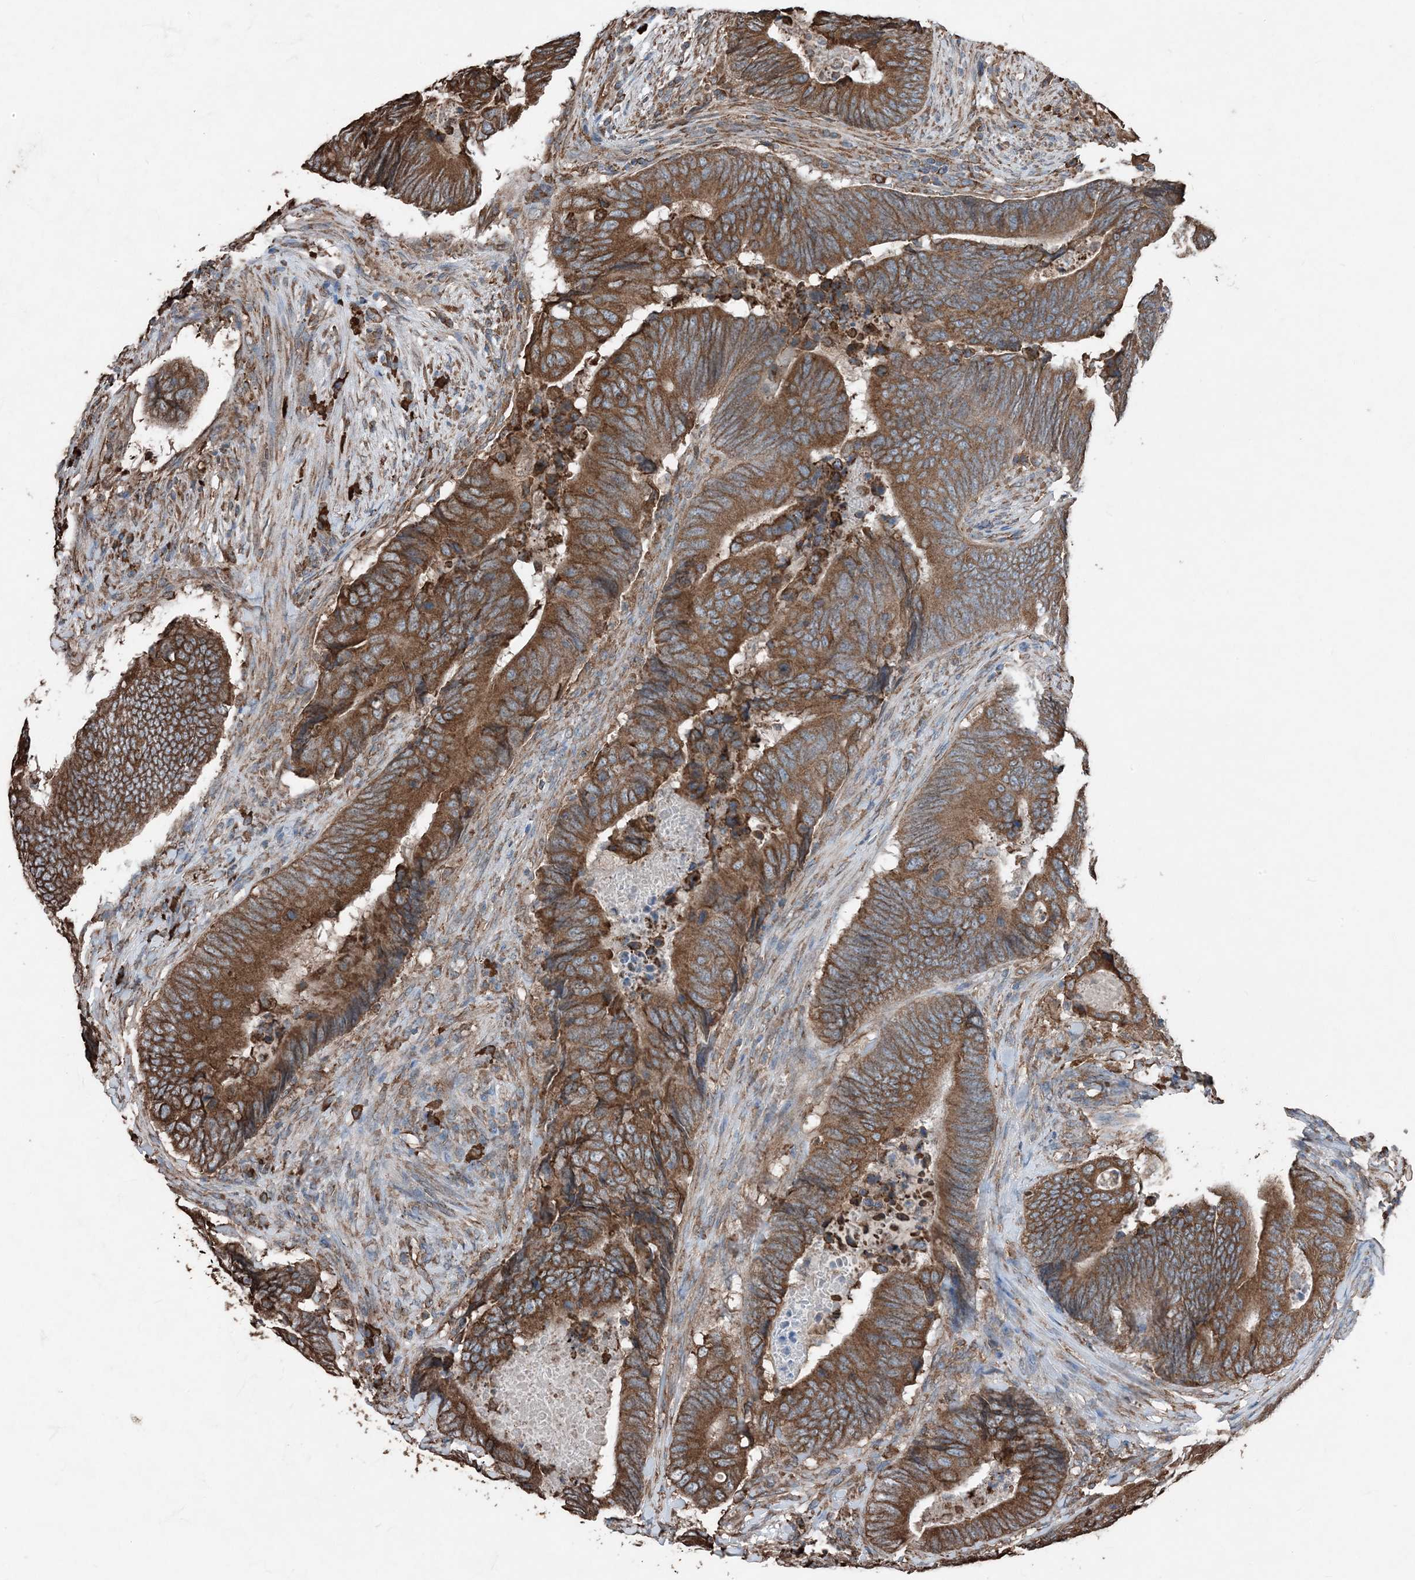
{"staining": {"intensity": "strong", "quantity": ">75%", "location": "cytoplasmic/membranous"}, "tissue": "colorectal cancer", "cell_type": "Tumor cells", "image_type": "cancer", "snomed": [{"axis": "morphology", "description": "Normal tissue, NOS"}, {"axis": "morphology", "description": "Adenocarcinoma, NOS"}, {"axis": "topography", "description": "Colon"}], "caption": "Immunohistochemistry staining of colorectal cancer (adenocarcinoma), which demonstrates high levels of strong cytoplasmic/membranous expression in about >75% of tumor cells indicating strong cytoplasmic/membranous protein expression. The staining was performed using DAB (3,3'-diaminobenzidine) (brown) for protein detection and nuclei were counterstained in hematoxylin (blue).", "gene": "PDIA6", "patient": {"sex": "male", "age": 56}}